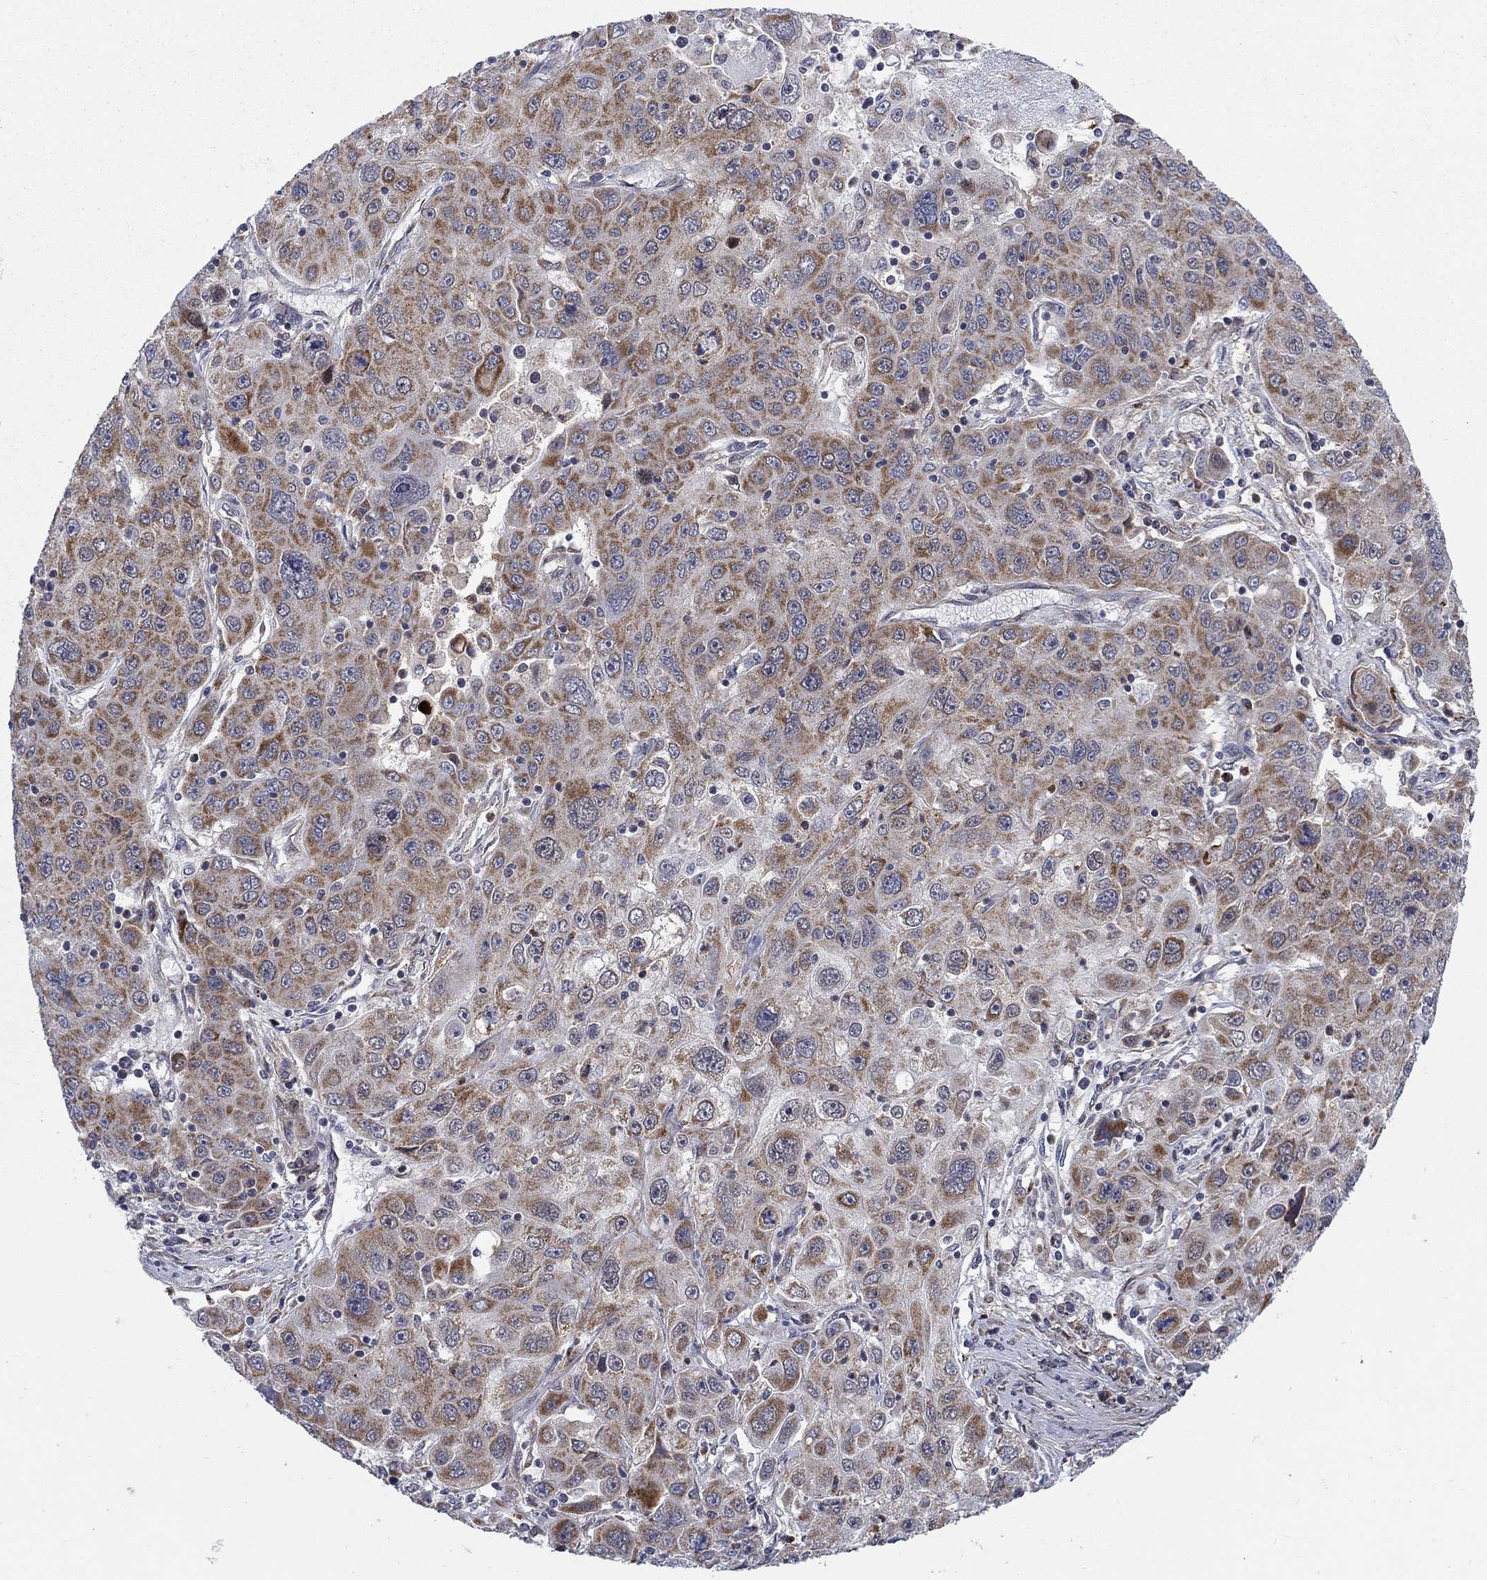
{"staining": {"intensity": "moderate", "quantity": ">75%", "location": "cytoplasmic/membranous"}, "tissue": "stomach cancer", "cell_type": "Tumor cells", "image_type": "cancer", "snomed": [{"axis": "morphology", "description": "Adenocarcinoma, NOS"}, {"axis": "topography", "description": "Stomach"}], "caption": "Adenocarcinoma (stomach) tissue demonstrates moderate cytoplasmic/membranous expression in about >75% of tumor cells, visualized by immunohistochemistry.", "gene": "SLC35F2", "patient": {"sex": "male", "age": 56}}